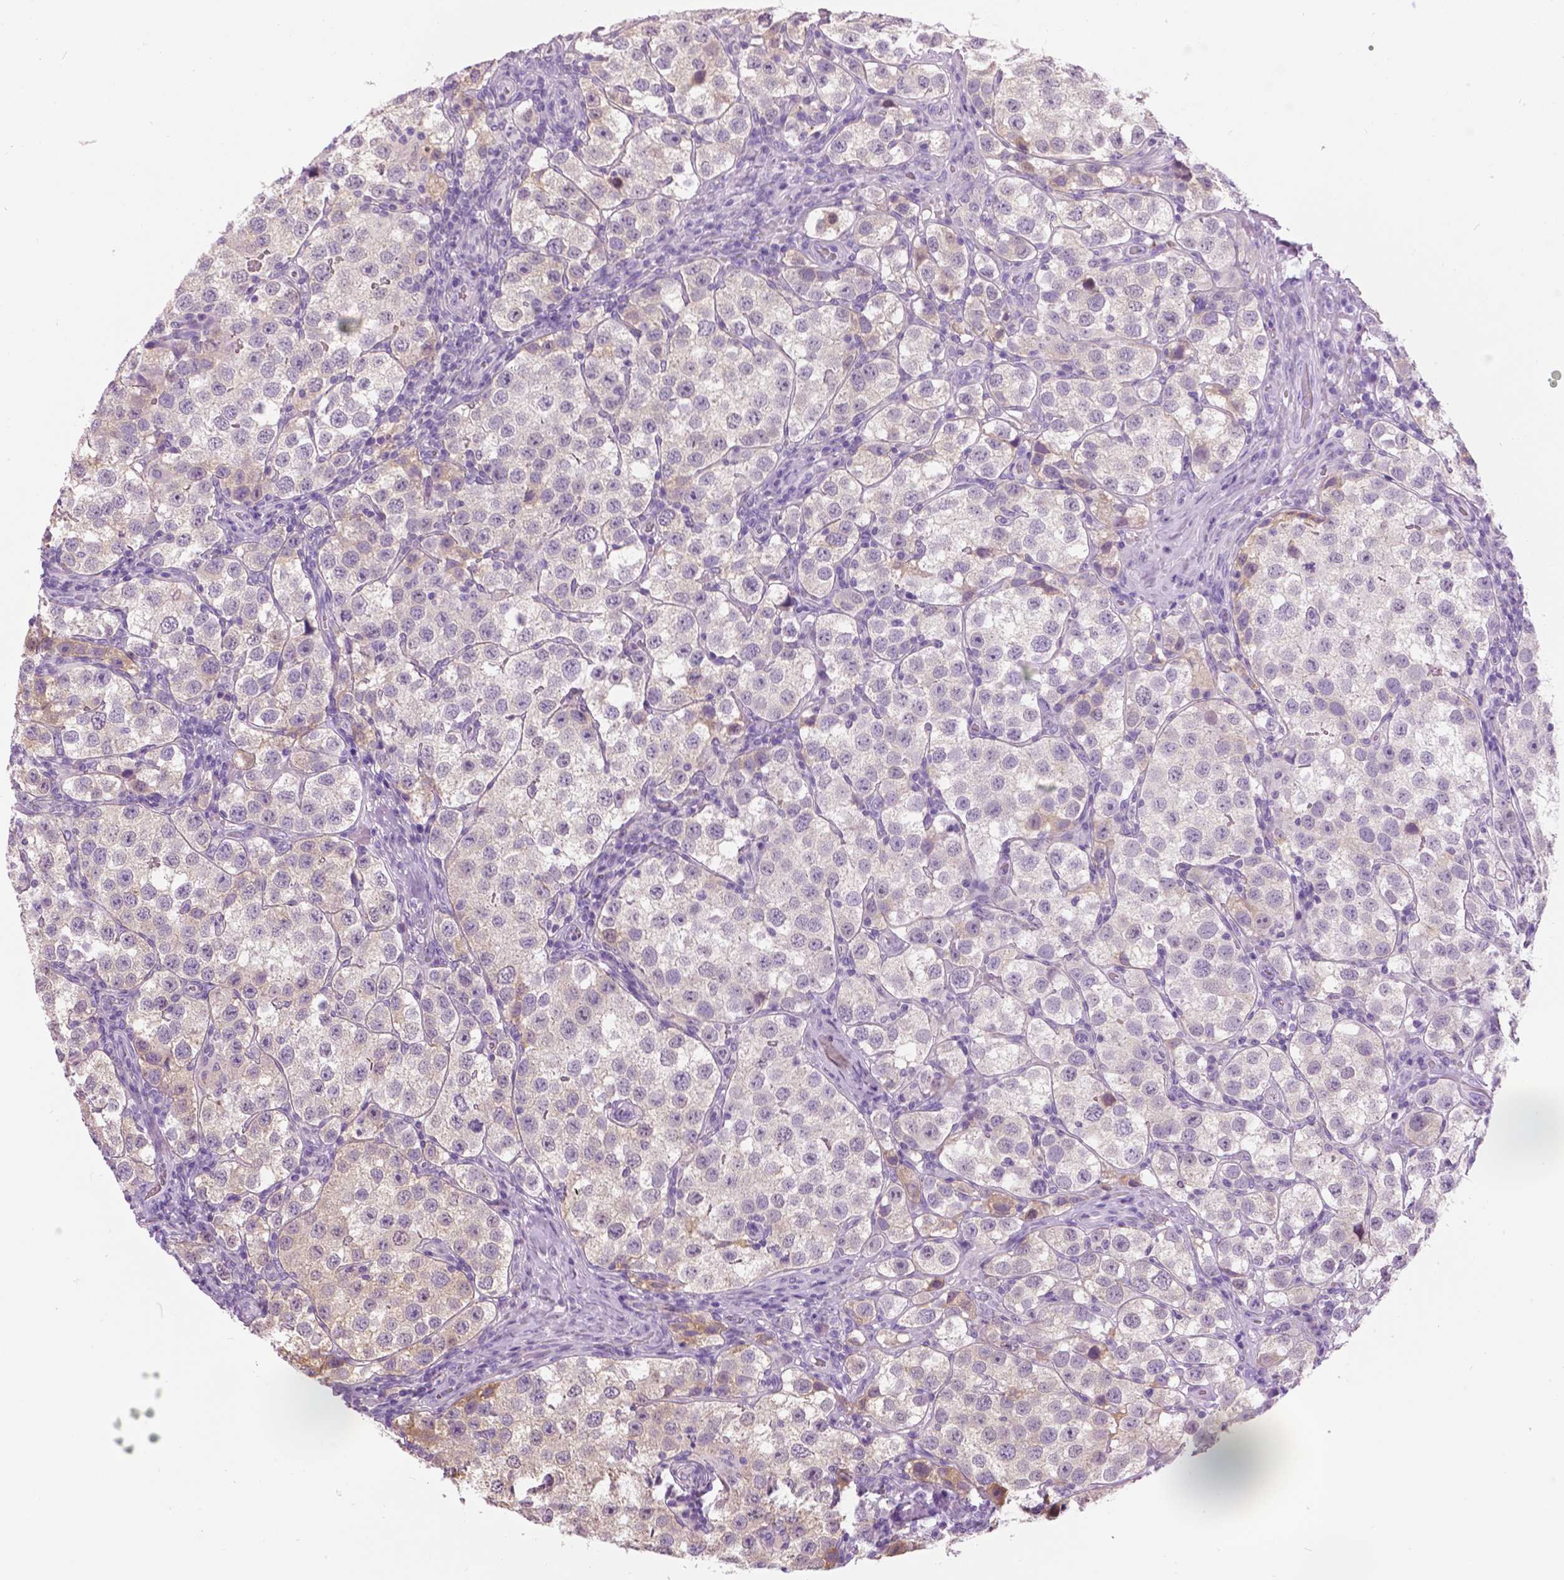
{"staining": {"intensity": "negative", "quantity": "none", "location": "none"}, "tissue": "testis cancer", "cell_type": "Tumor cells", "image_type": "cancer", "snomed": [{"axis": "morphology", "description": "Seminoma, NOS"}, {"axis": "topography", "description": "Testis"}], "caption": "The image shows no staining of tumor cells in testis cancer (seminoma).", "gene": "TP53TG5", "patient": {"sex": "male", "age": 37}}